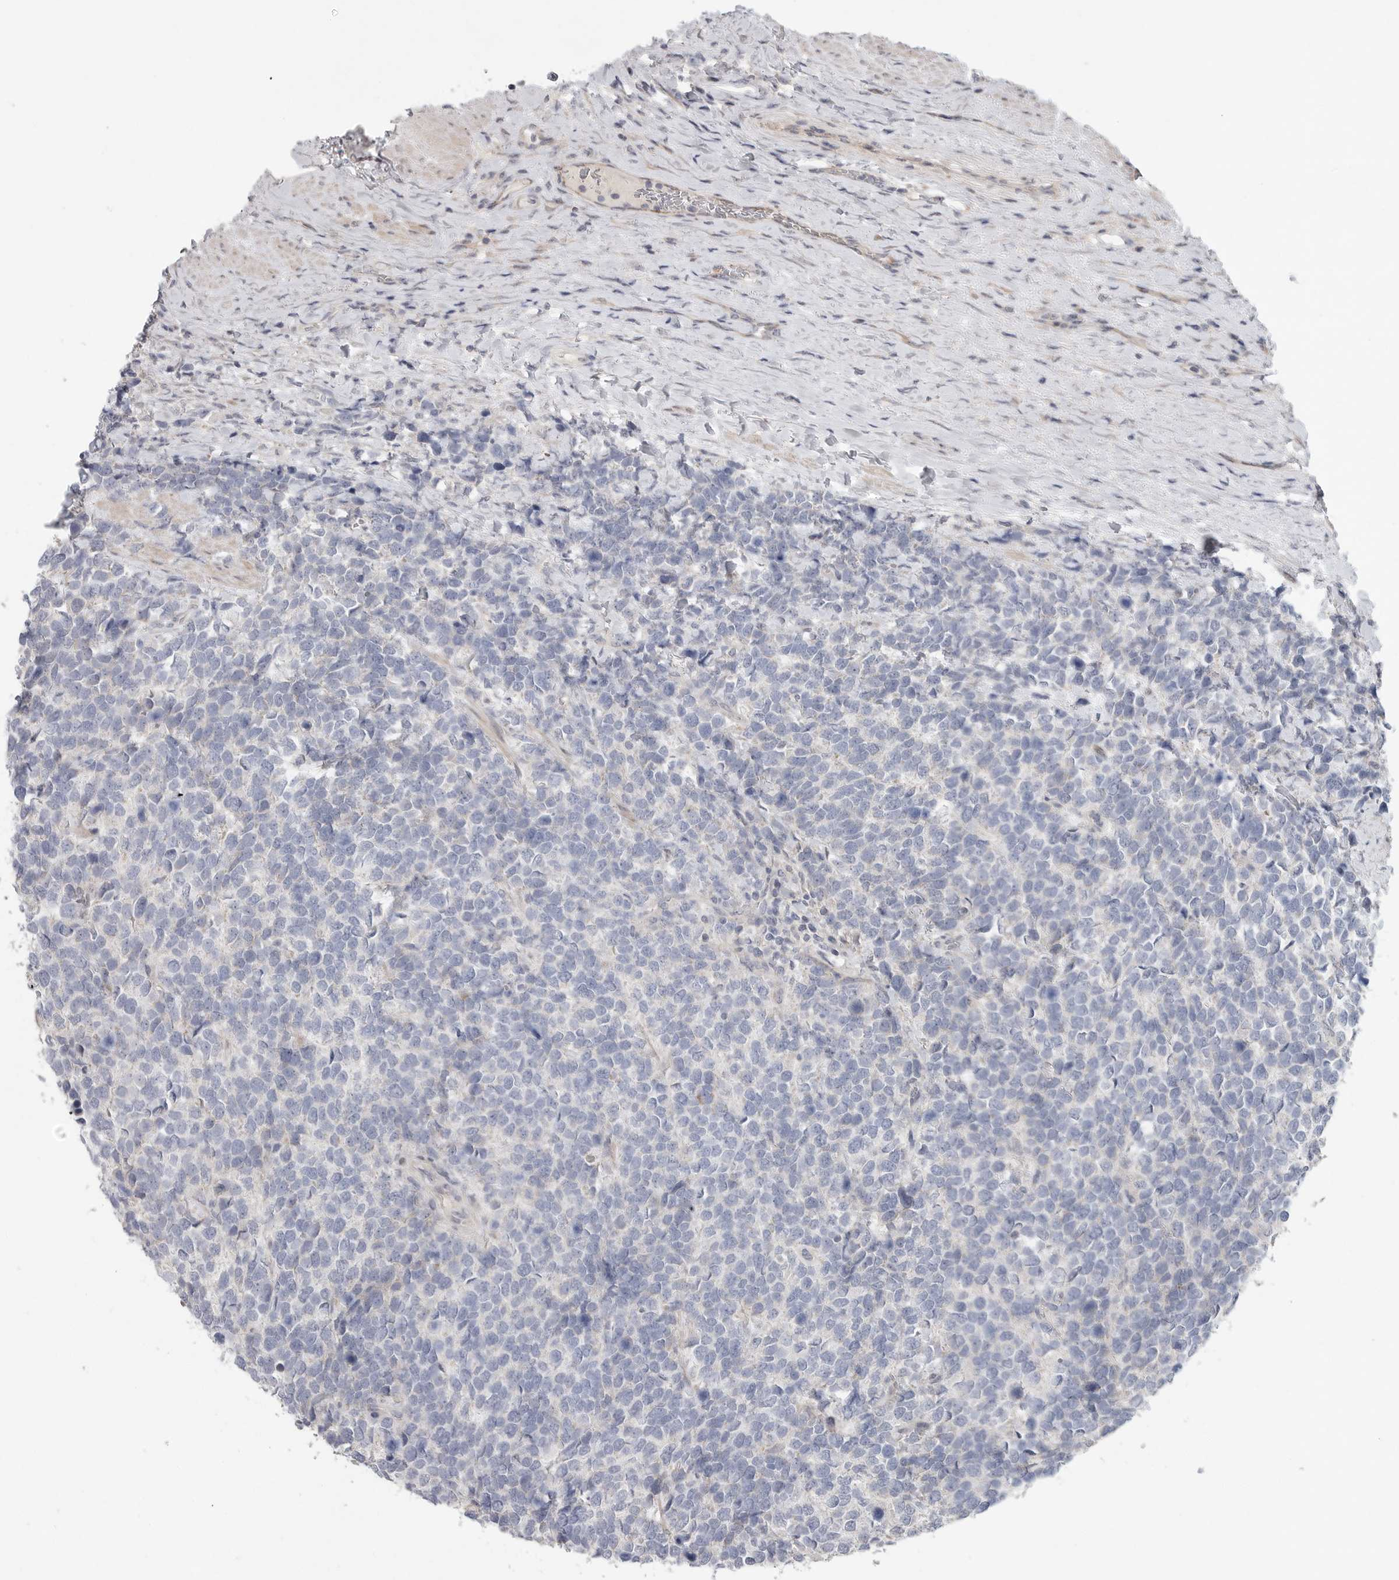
{"staining": {"intensity": "negative", "quantity": "none", "location": "none"}, "tissue": "urothelial cancer", "cell_type": "Tumor cells", "image_type": "cancer", "snomed": [{"axis": "morphology", "description": "Urothelial carcinoma, High grade"}, {"axis": "topography", "description": "Urinary bladder"}], "caption": "Urothelial cancer was stained to show a protein in brown. There is no significant positivity in tumor cells. (Immunohistochemistry, brightfield microscopy, high magnification).", "gene": "FBXO43", "patient": {"sex": "female", "age": 82}}